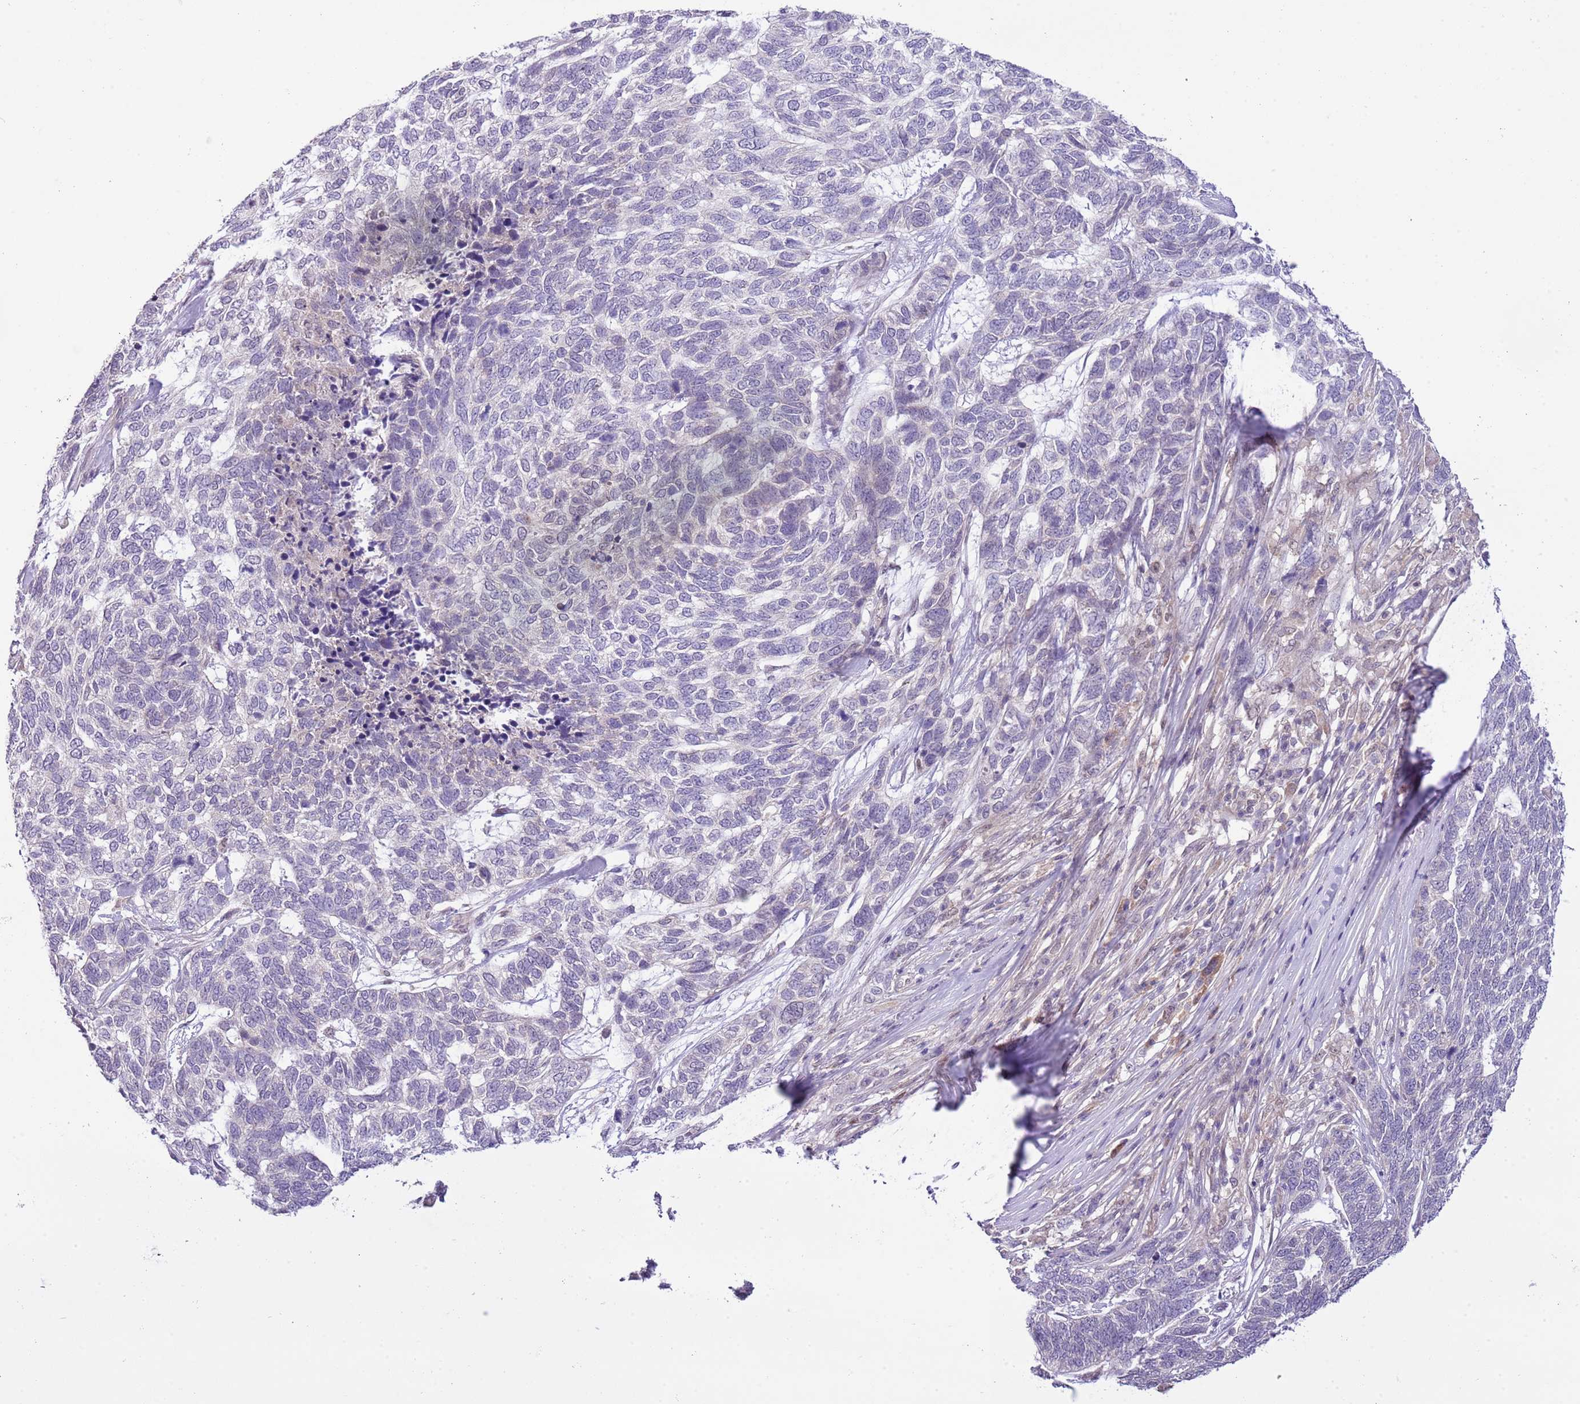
{"staining": {"intensity": "negative", "quantity": "none", "location": "none"}, "tissue": "skin cancer", "cell_type": "Tumor cells", "image_type": "cancer", "snomed": [{"axis": "morphology", "description": "Basal cell carcinoma"}, {"axis": "topography", "description": "Skin"}], "caption": "Immunohistochemical staining of human skin basal cell carcinoma displays no significant positivity in tumor cells.", "gene": "GALK2", "patient": {"sex": "female", "age": 65}}